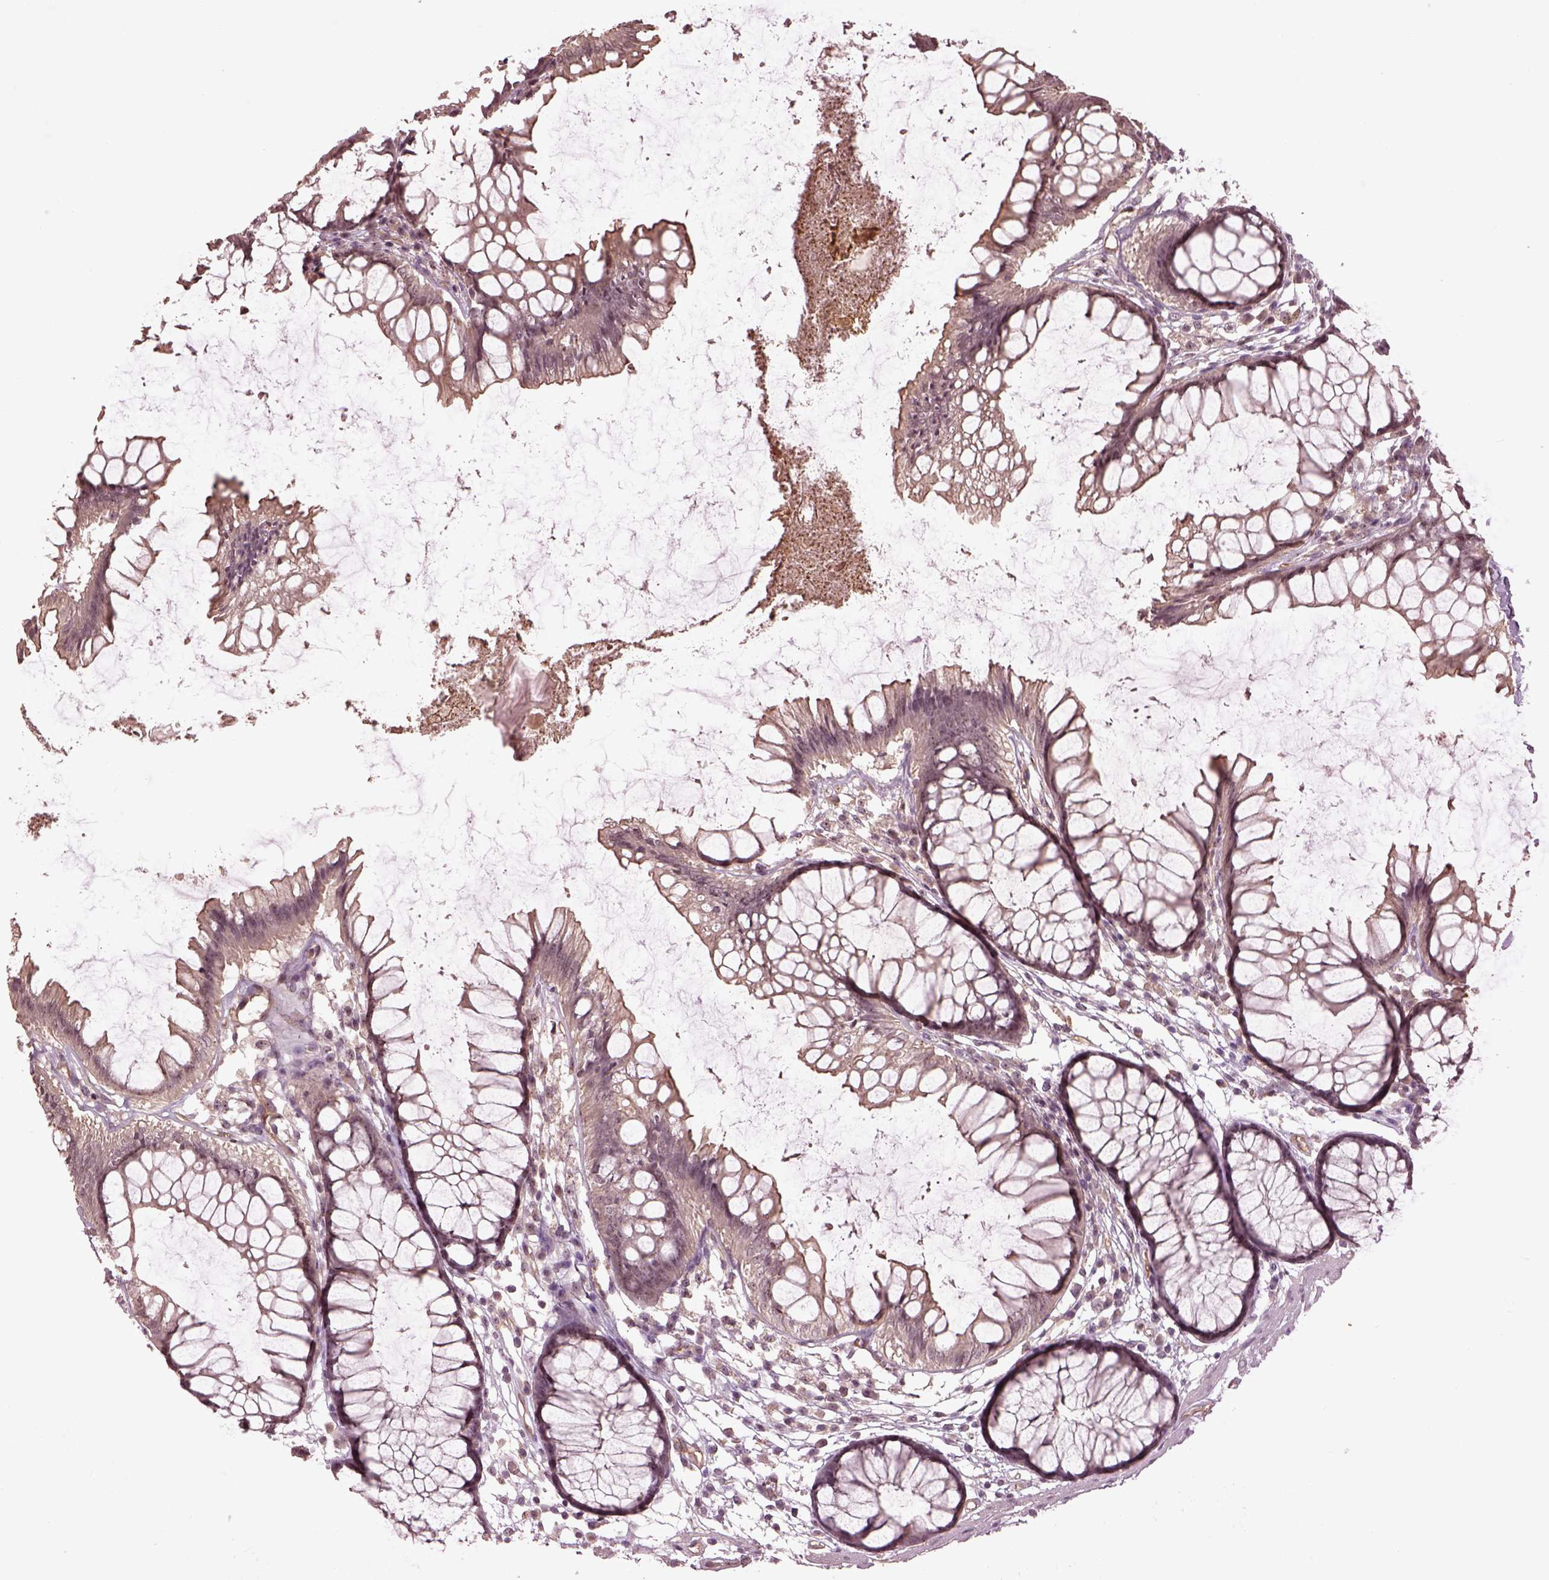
{"staining": {"intensity": "weak", "quantity": "25%-75%", "location": "cytoplasmic/membranous"}, "tissue": "colon", "cell_type": "Endothelial cells", "image_type": "normal", "snomed": [{"axis": "morphology", "description": "Normal tissue, NOS"}, {"axis": "morphology", "description": "Adenocarcinoma, NOS"}, {"axis": "topography", "description": "Colon"}], "caption": "IHC photomicrograph of benign colon stained for a protein (brown), which demonstrates low levels of weak cytoplasmic/membranous staining in about 25%-75% of endothelial cells.", "gene": "GNRH1", "patient": {"sex": "male", "age": 65}}